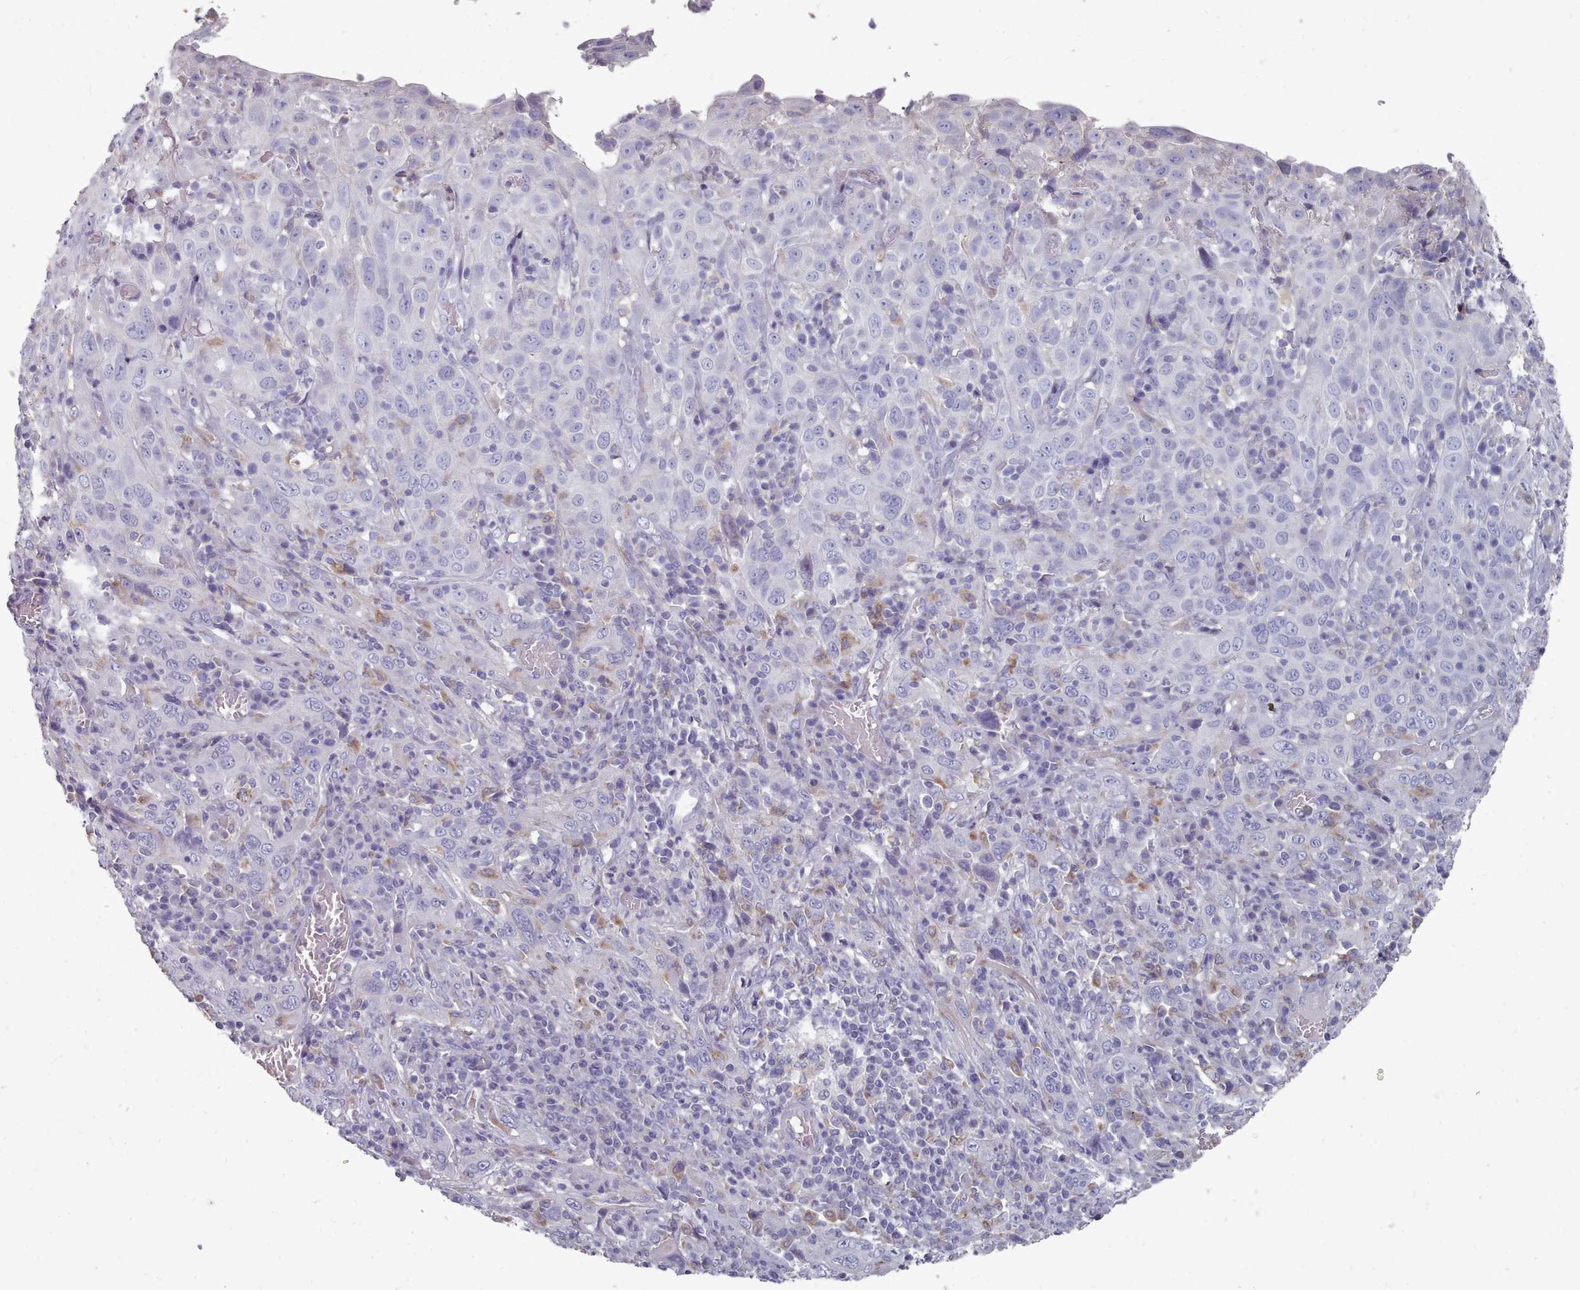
{"staining": {"intensity": "negative", "quantity": "none", "location": "none"}, "tissue": "cervical cancer", "cell_type": "Tumor cells", "image_type": "cancer", "snomed": [{"axis": "morphology", "description": "Squamous cell carcinoma, NOS"}, {"axis": "topography", "description": "Cervix"}], "caption": "The immunohistochemistry photomicrograph has no significant staining in tumor cells of cervical cancer tissue.", "gene": "OTULINL", "patient": {"sex": "female", "age": 46}}